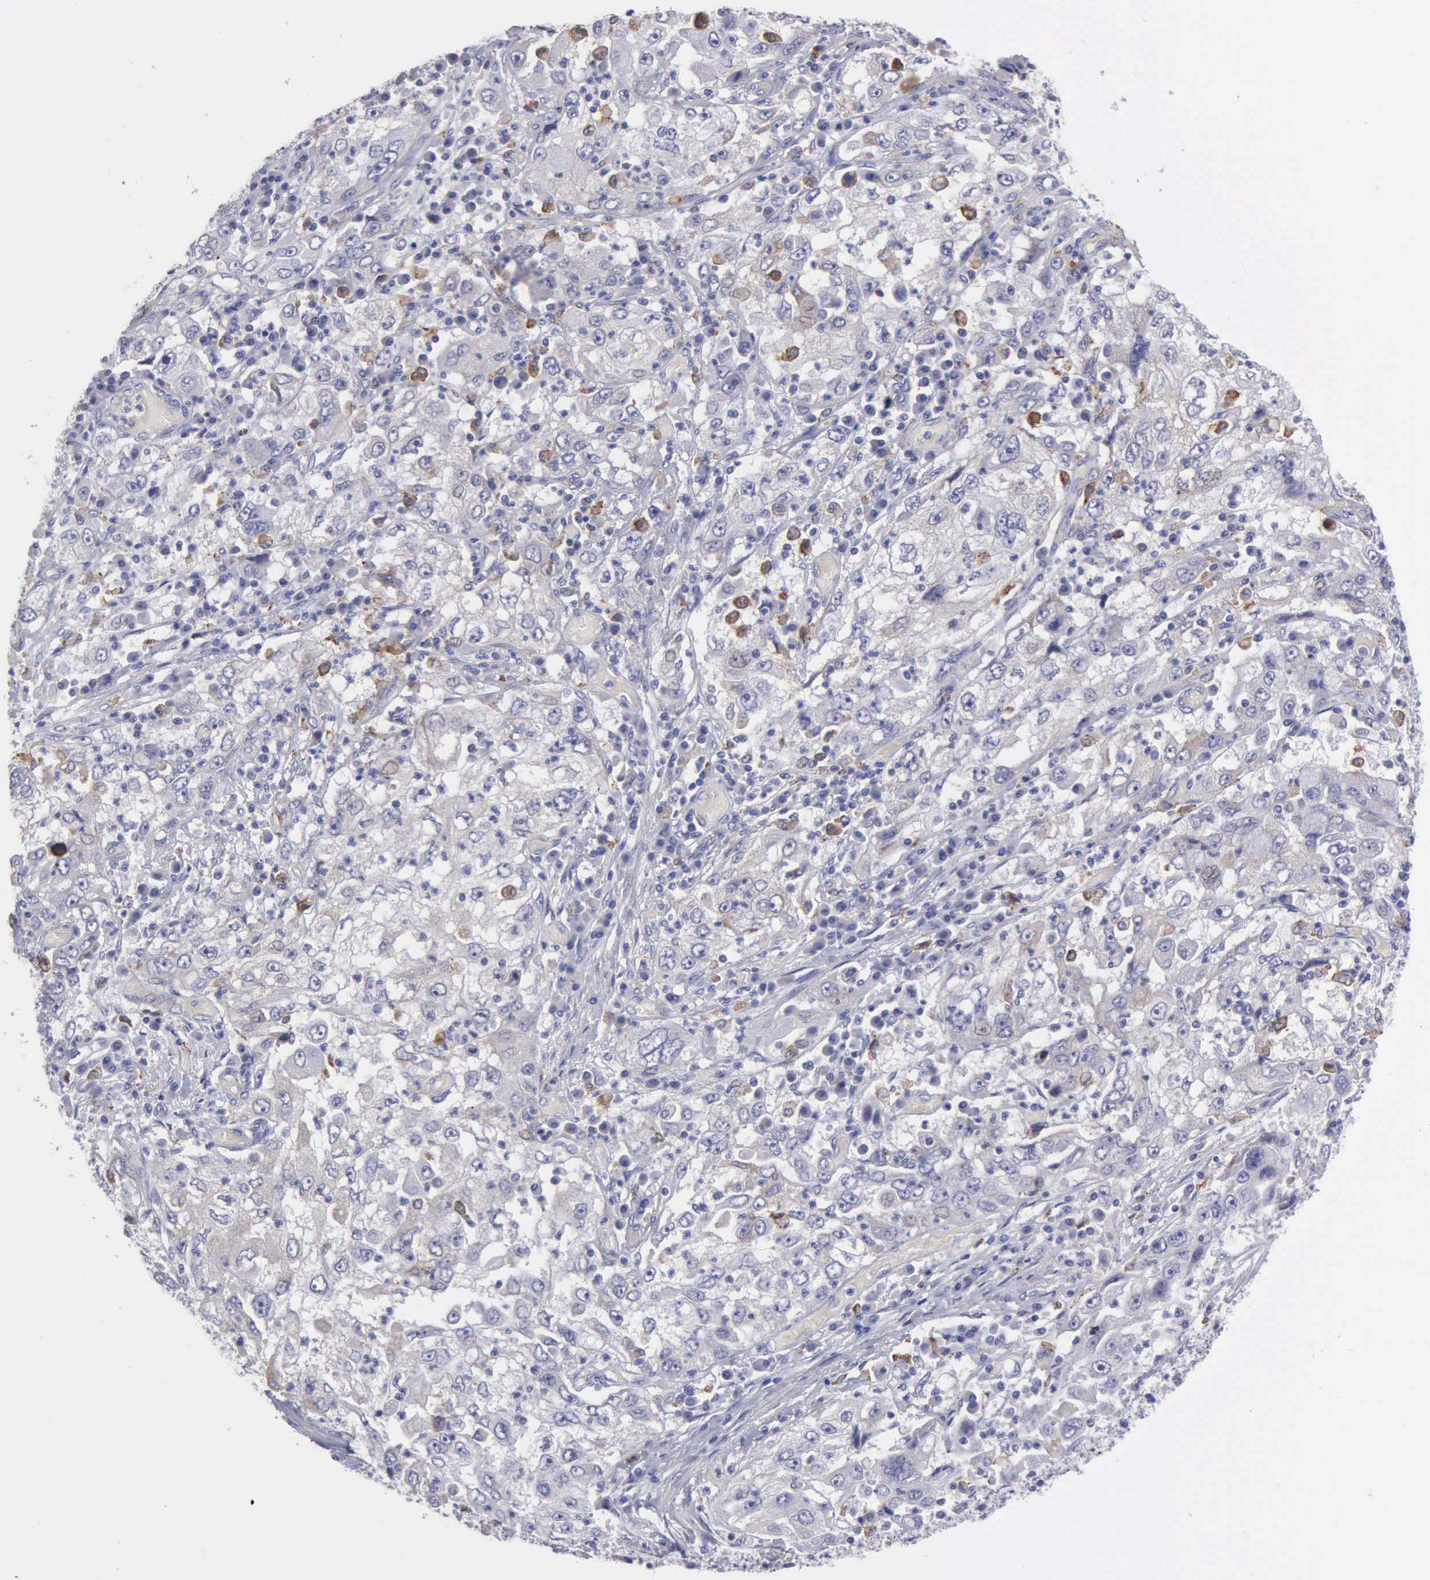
{"staining": {"intensity": "negative", "quantity": "none", "location": "none"}, "tissue": "cervical cancer", "cell_type": "Tumor cells", "image_type": "cancer", "snomed": [{"axis": "morphology", "description": "Squamous cell carcinoma, NOS"}, {"axis": "topography", "description": "Cervix"}], "caption": "Tumor cells are negative for protein expression in human cervical squamous cell carcinoma. Brightfield microscopy of IHC stained with DAB (brown) and hematoxylin (blue), captured at high magnification.", "gene": "TYRP1", "patient": {"sex": "female", "age": 36}}